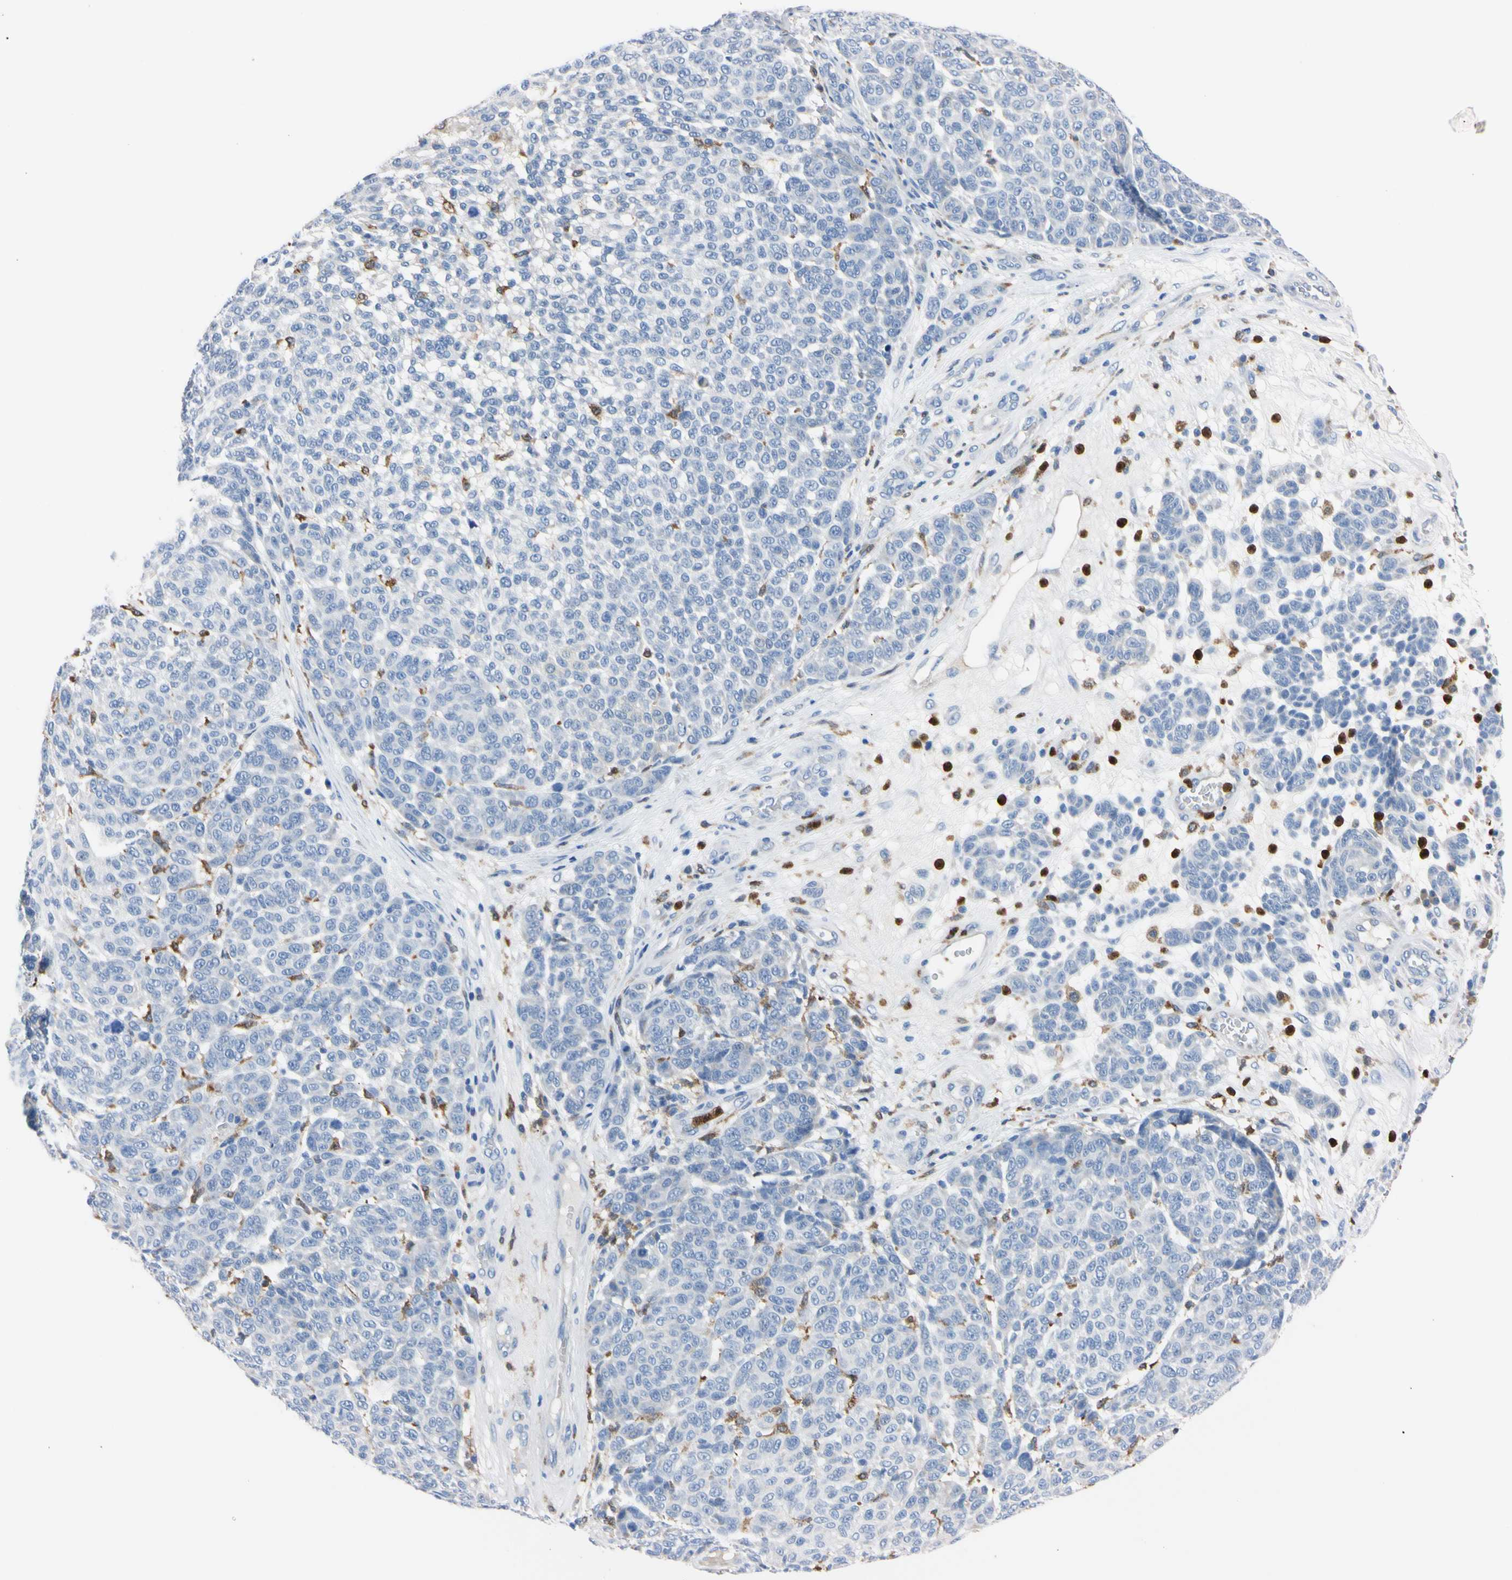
{"staining": {"intensity": "negative", "quantity": "none", "location": "none"}, "tissue": "melanoma", "cell_type": "Tumor cells", "image_type": "cancer", "snomed": [{"axis": "morphology", "description": "Malignant melanoma, NOS"}, {"axis": "topography", "description": "Skin"}], "caption": "Immunohistochemistry micrograph of malignant melanoma stained for a protein (brown), which displays no expression in tumor cells.", "gene": "NCF4", "patient": {"sex": "male", "age": 59}}